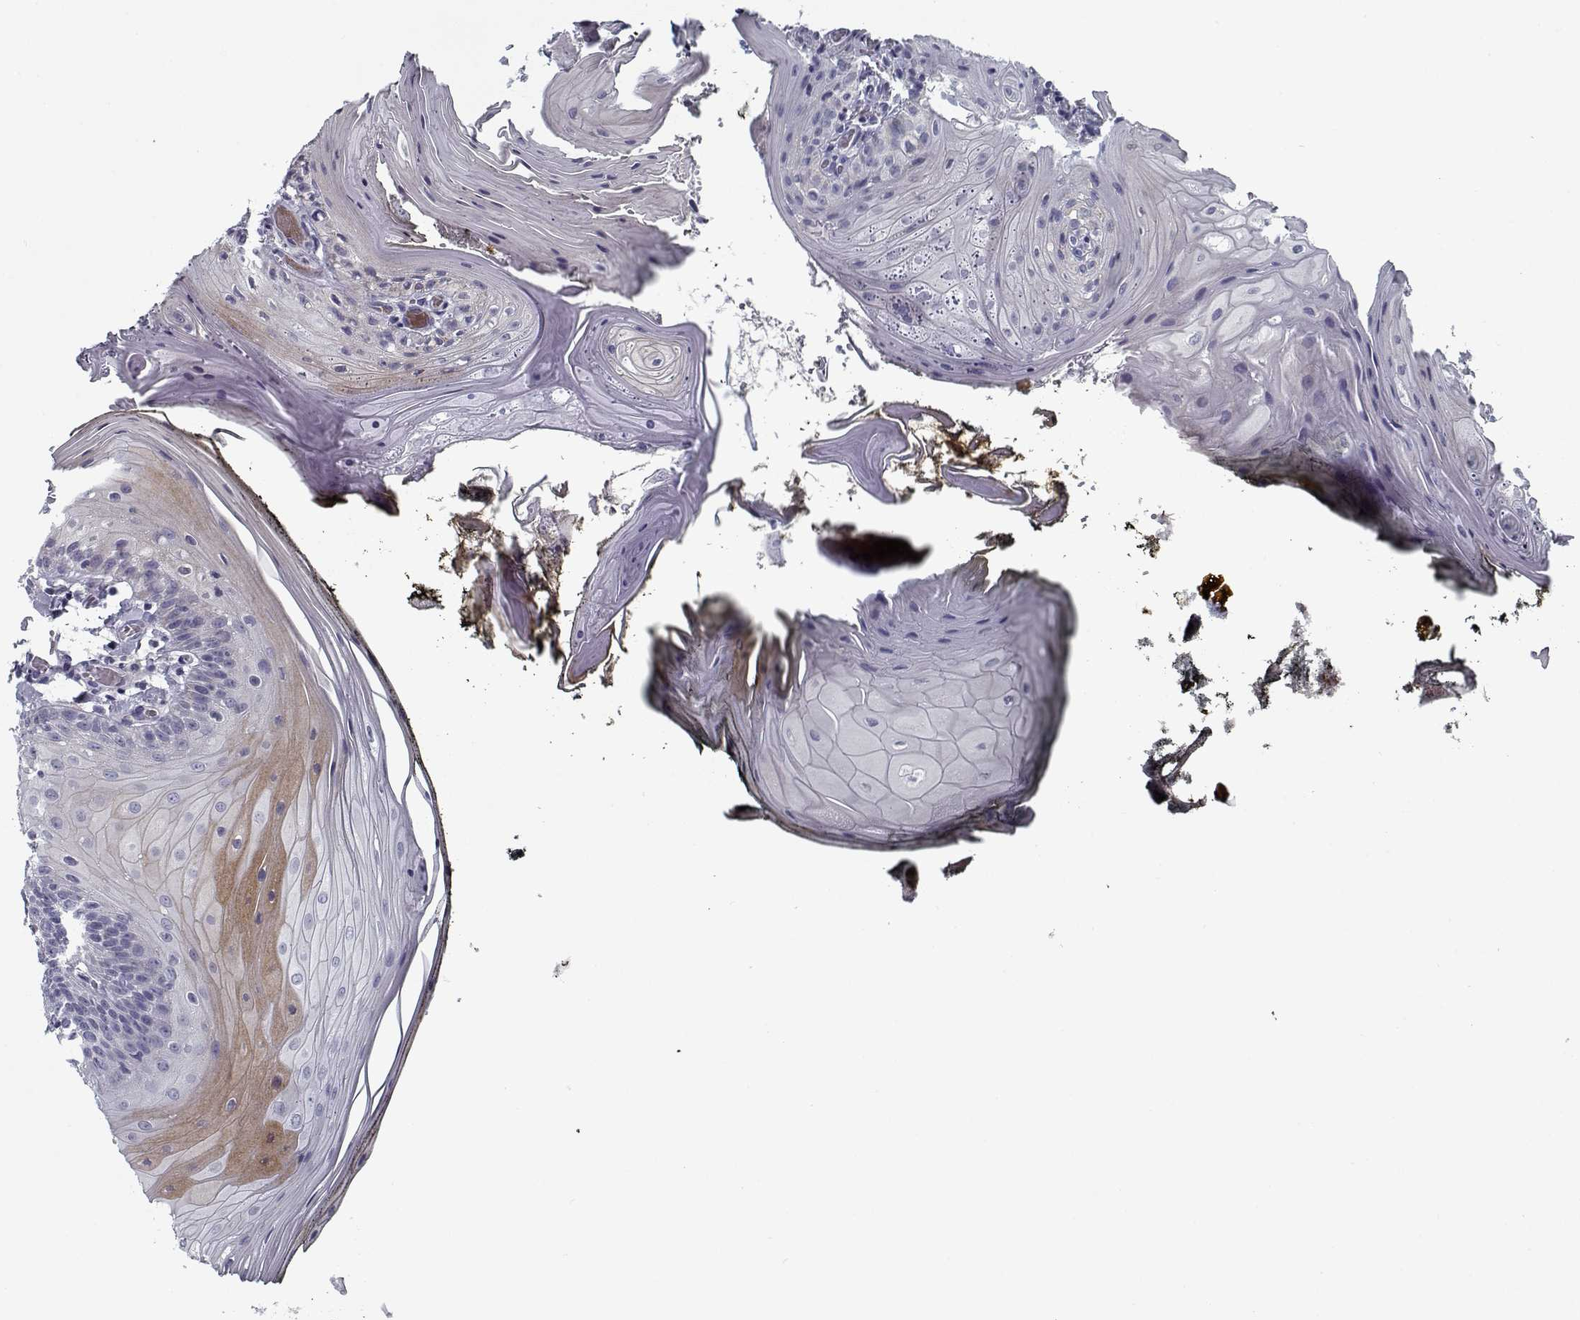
{"staining": {"intensity": "weak", "quantity": "<25%", "location": "cytoplasmic/membranous"}, "tissue": "oral mucosa", "cell_type": "Squamous epithelial cells", "image_type": "normal", "snomed": [{"axis": "morphology", "description": "Normal tissue, NOS"}, {"axis": "topography", "description": "Oral tissue"}], "caption": "Immunohistochemical staining of normal oral mucosa exhibits no significant staining in squamous epithelial cells.", "gene": "DDX25", "patient": {"sex": "male", "age": 9}}